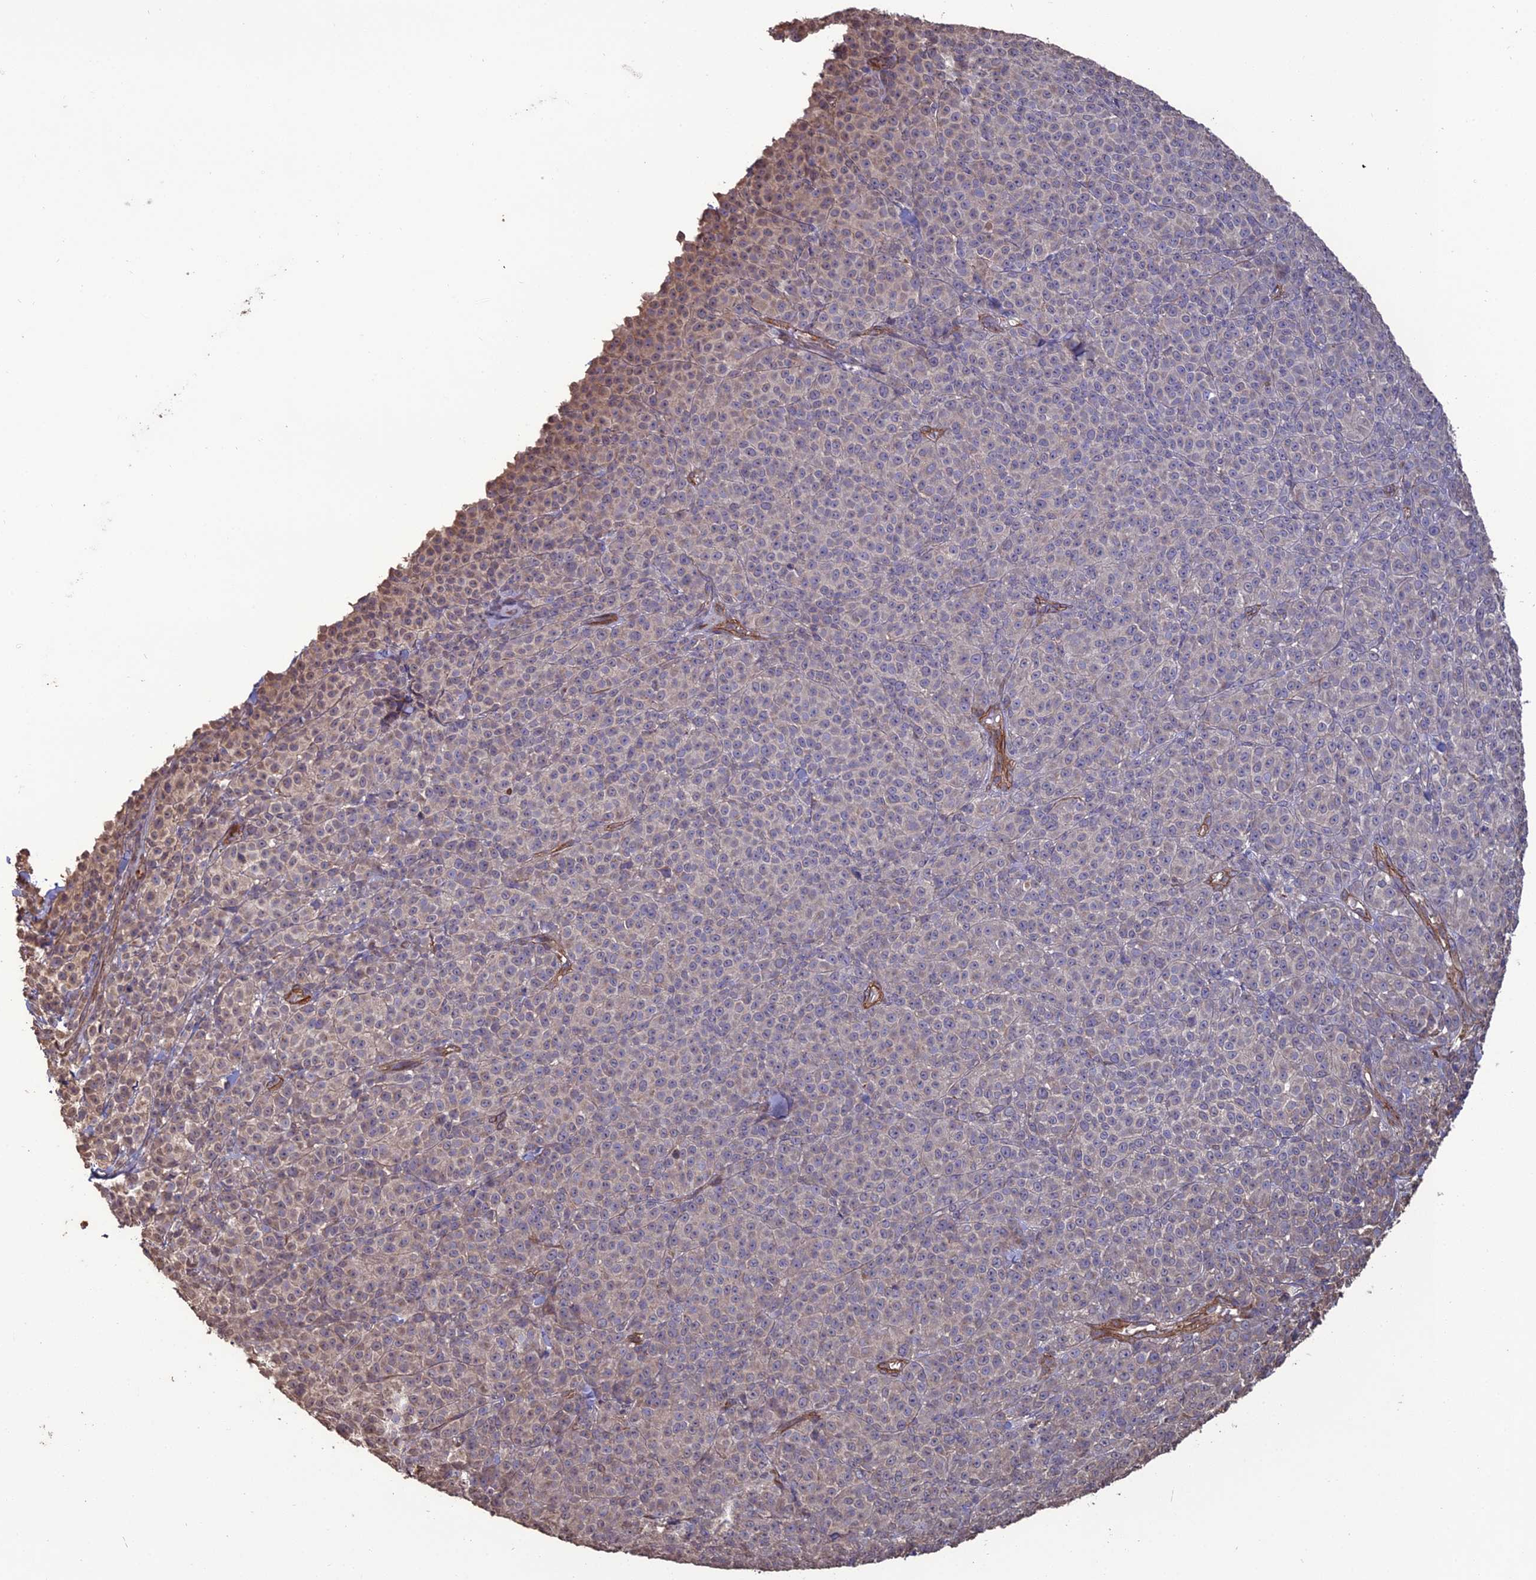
{"staining": {"intensity": "negative", "quantity": "none", "location": "none"}, "tissue": "melanoma", "cell_type": "Tumor cells", "image_type": "cancer", "snomed": [{"axis": "morphology", "description": "Normal tissue, NOS"}, {"axis": "morphology", "description": "Malignant melanoma, NOS"}, {"axis": "topography", "description": "Skin"}], "caption": "IHC histopathology image of human melanoma stained for a protein (brown), which exhibits no positivity in tumor cells. (DAB IHC, high magnification).", "gene": "ATP6V0A2", "patient": {"sex": "female", "age": 34}}